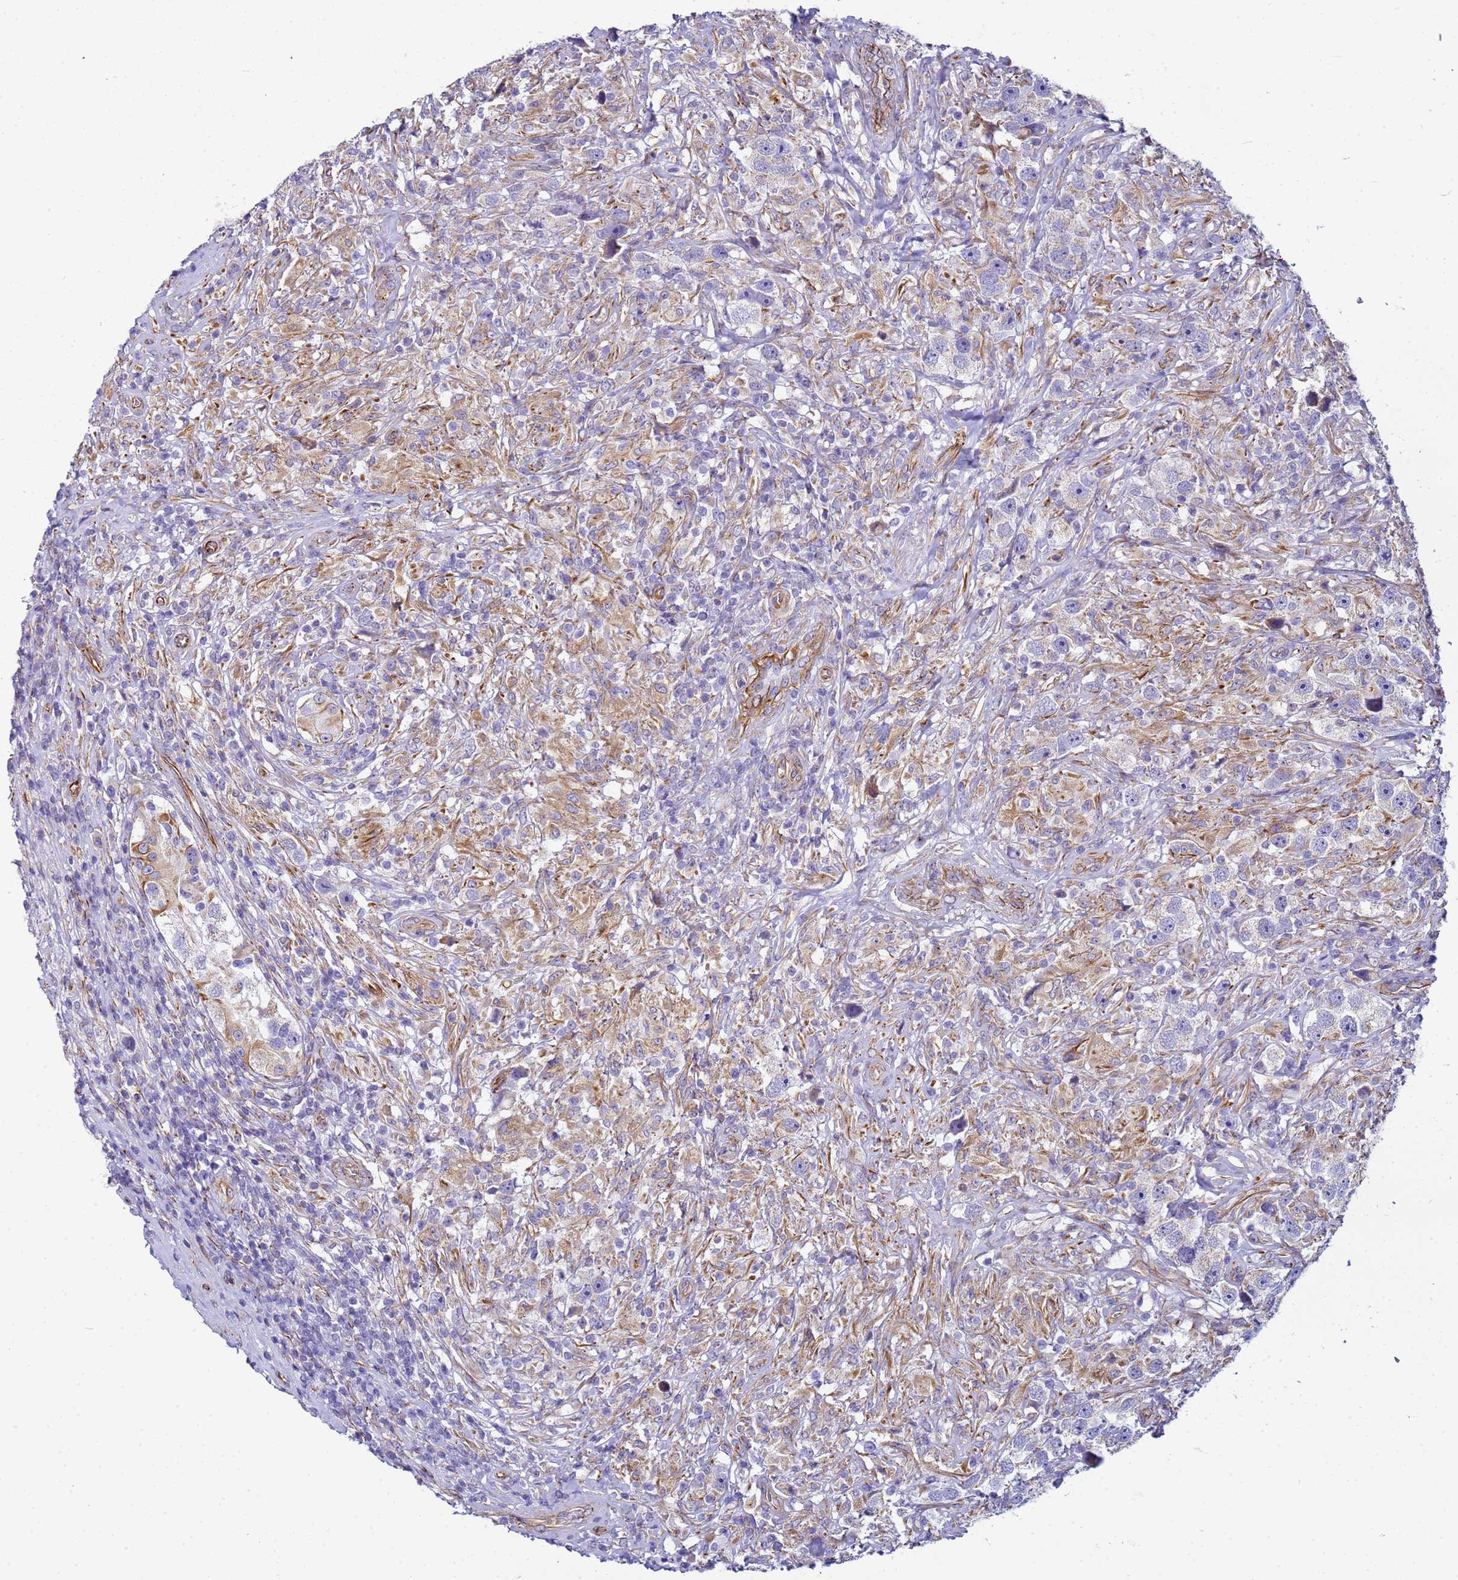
{"staining": {"intensity": "weak", "quantity": "25%-75%", "location": "cytoplasmic/membranous"}, "tissue": "testis cancer", "cell_type": "Tumor cells", "image_type": "cancer", "snomed": [{"axis": "morphology", "description": "Seminoma, NOS"}, {"axis": "topography", "description": "Testis"}], "caption": "High-magnification brightfield microscopy of testis seminoma stained with DAB (brown) and counterstained with hematoxylin (blue). tumor cells exhibit weak cytoplasmic/membranous expression is identified in about25%-75% of cells. (DAB (3,3'-diaminobenzidine) = brown stain, brightfield microscopy at high magnification).", "gene": "UBXN2B", "patient": {"sex": "male", "age": 49}}